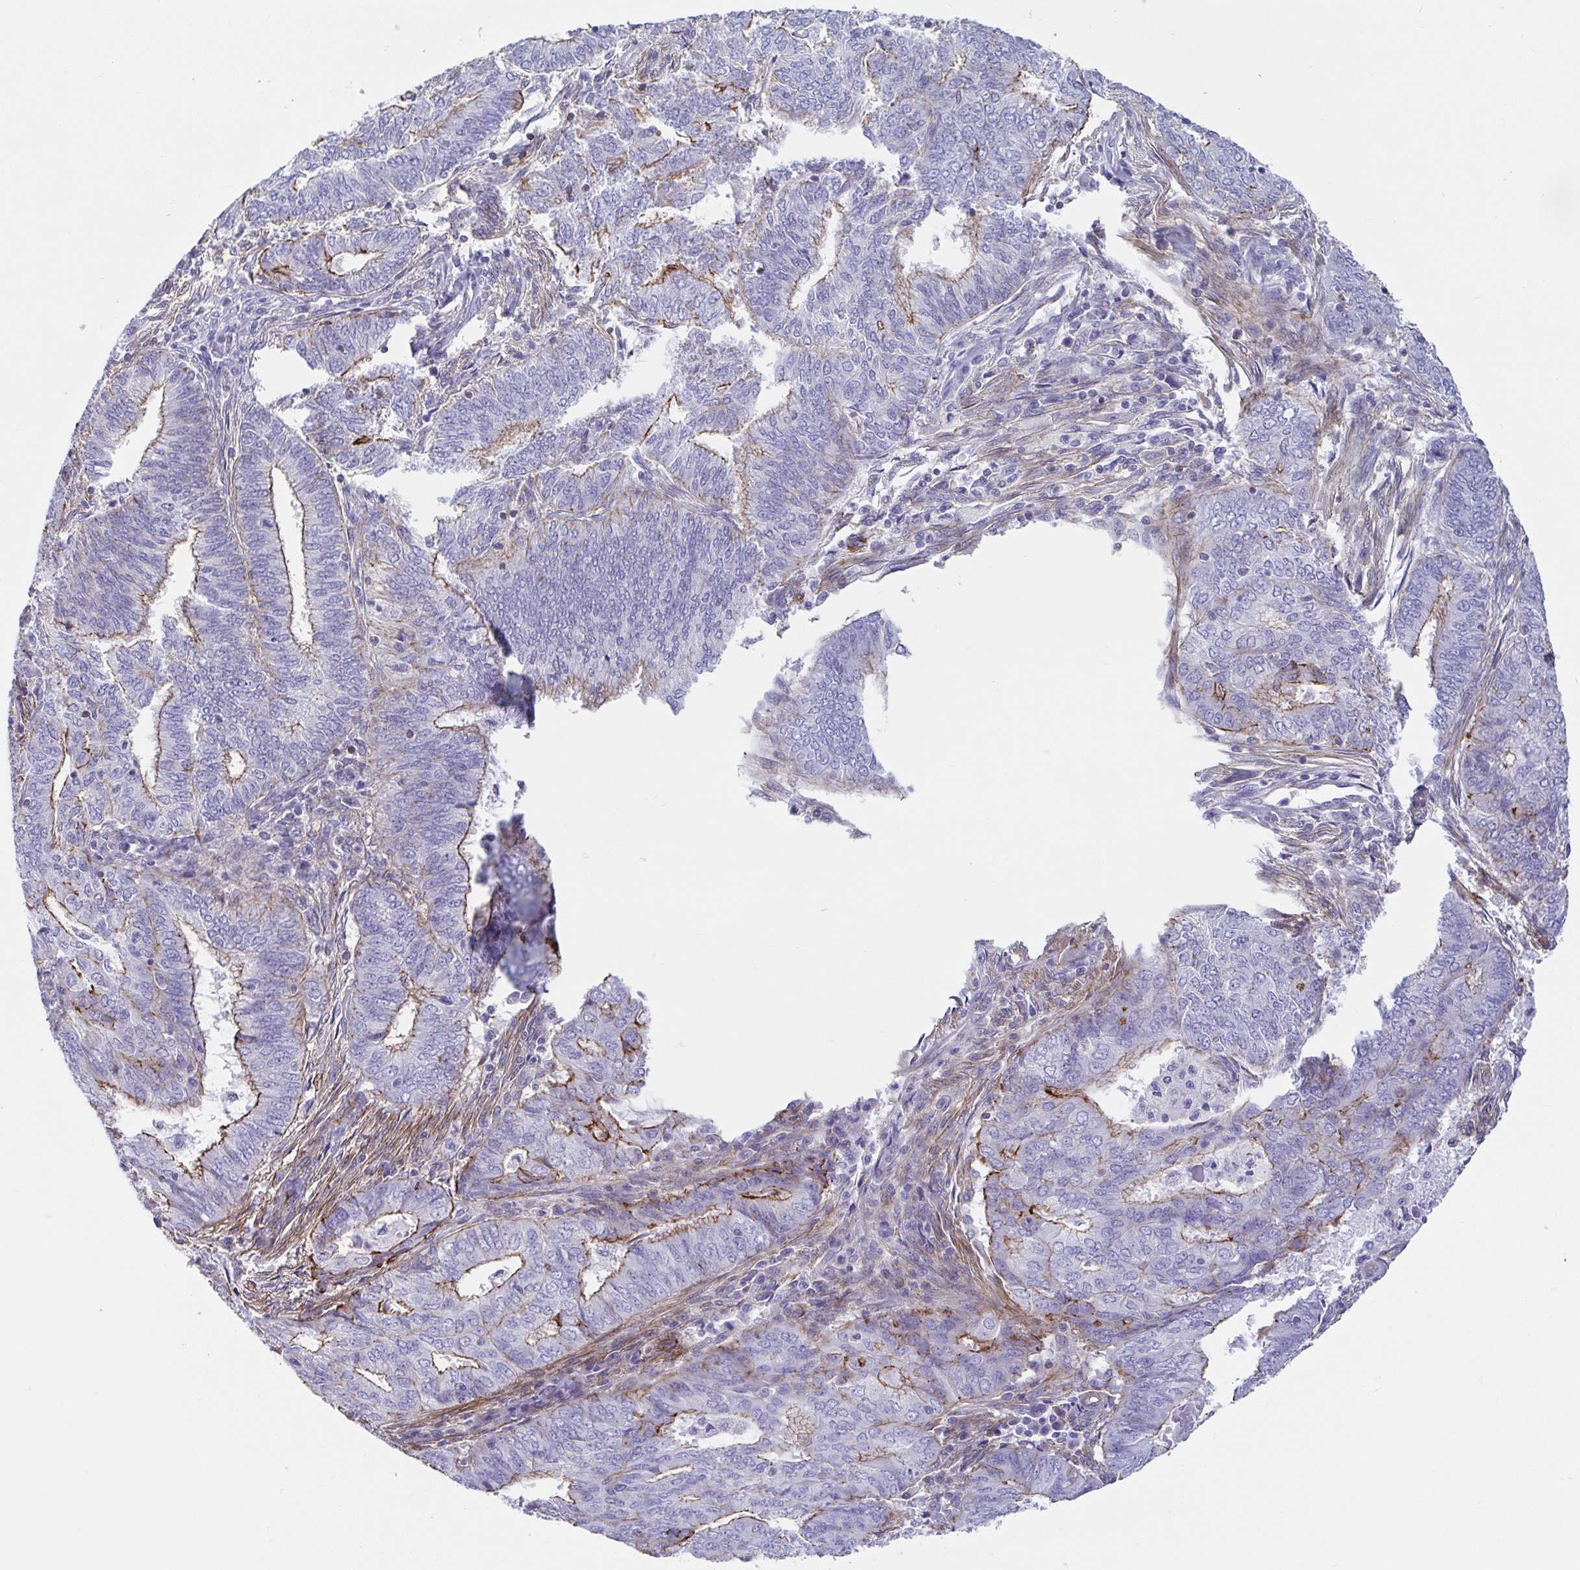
{"staining": {"intensity": "moderate", "quantity": "<25%", "location": "cytoplasmic/membranous"}, "tissue": "endometrial cancer", "cell_type": "Tumor cells", "image_type": "cancer", "snomed": [{"axis": "morphology", "description": "Adenocarcinoma, NOS"}, {"axis": "topography", "description": "Endometrium"}], "caption": "Immunohistochemistry image of human adenocarcinoma (endometrial) stained for a protein (brown), which displays low levels of moderate cytoplasmic/membranous staining in about <25% of tumor cells.", "gene": "TRAM2", "patient": {"sex": "female", "age": 62}}